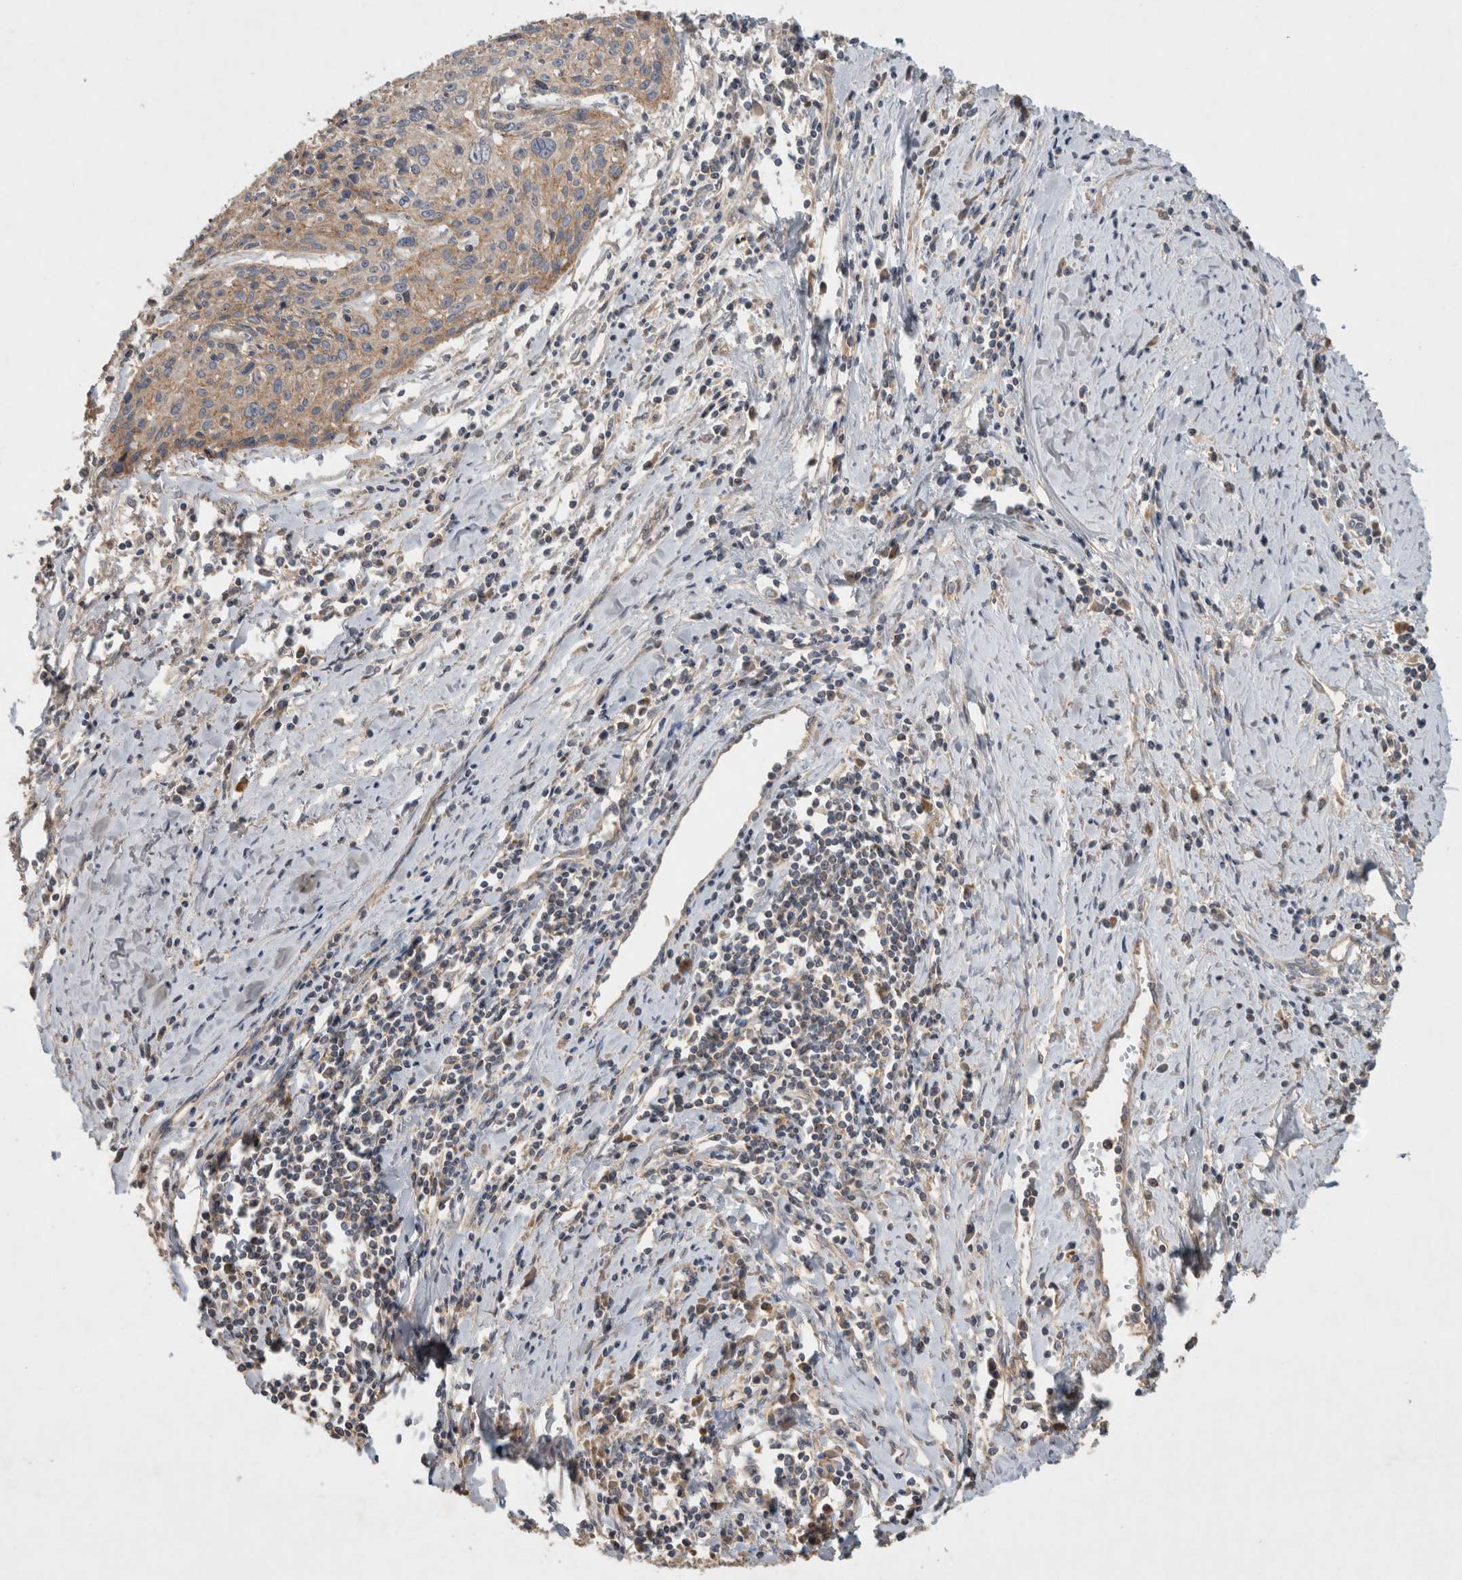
{"staining": {"intensity": "weak", "quantity": ">75%", "location": "cytoplasmic/membranous"}, "tissue": "cervical cancer", "cell_type": "Tumor cells", "image_type": "cancer", "snomed": [{"axis": "morphology", "description": "Squamous cell carcinoma, NOS"}, {"axis": "topography", "description": "Cervix"}], "caption": "Protein analysis of cervical squamous cell carcinoma tissue exhibits weak cytoplasmic/membranous positivity in approximately >75% of tumor cells.", "gene": "SERAC1", "patient": {"sex": "female", "age": 51}}